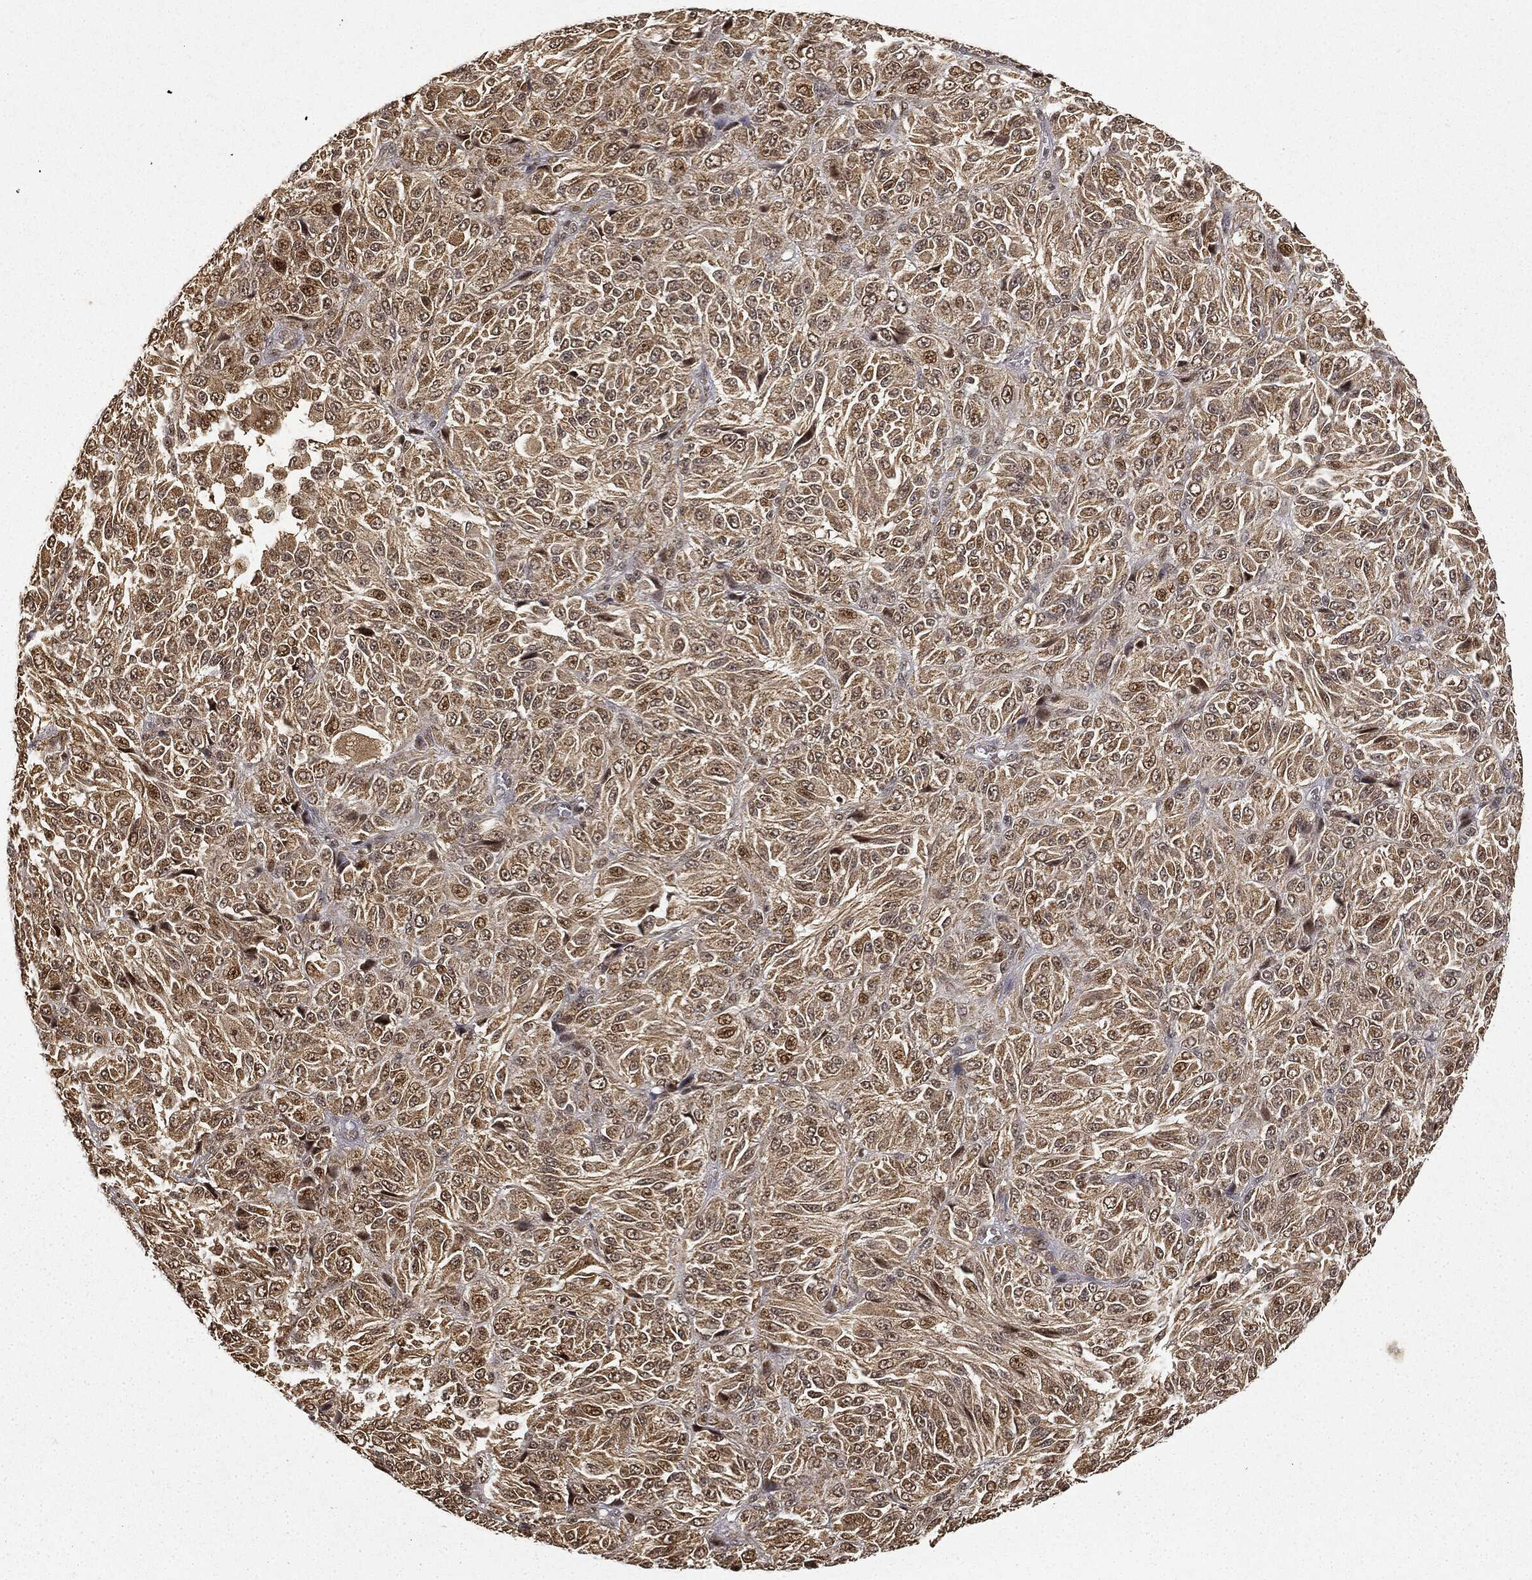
{"staining": {"intensity": "moderate", "quantity": ">75%", "location": "cytoplasmic/membranous,nuclear"}, "tissue": "melanoma", "cell_type": "Tumor cells", "image_type": "cancer", "snomed": [{"axis": "morphology", "description": "Malignant melanoma, Metastatic site"}, {"axis": "topography", "description": "Brain"}], "caption": "Brown immunohistochemical staining in malignant melanoma (metastatic site) reveals moderate cytoplasmic/membranous and nuclear positivity in about >75% of tumor cells.", "gene": "ZNHIT6", "patient": {"sex": "female", "age": 56}}